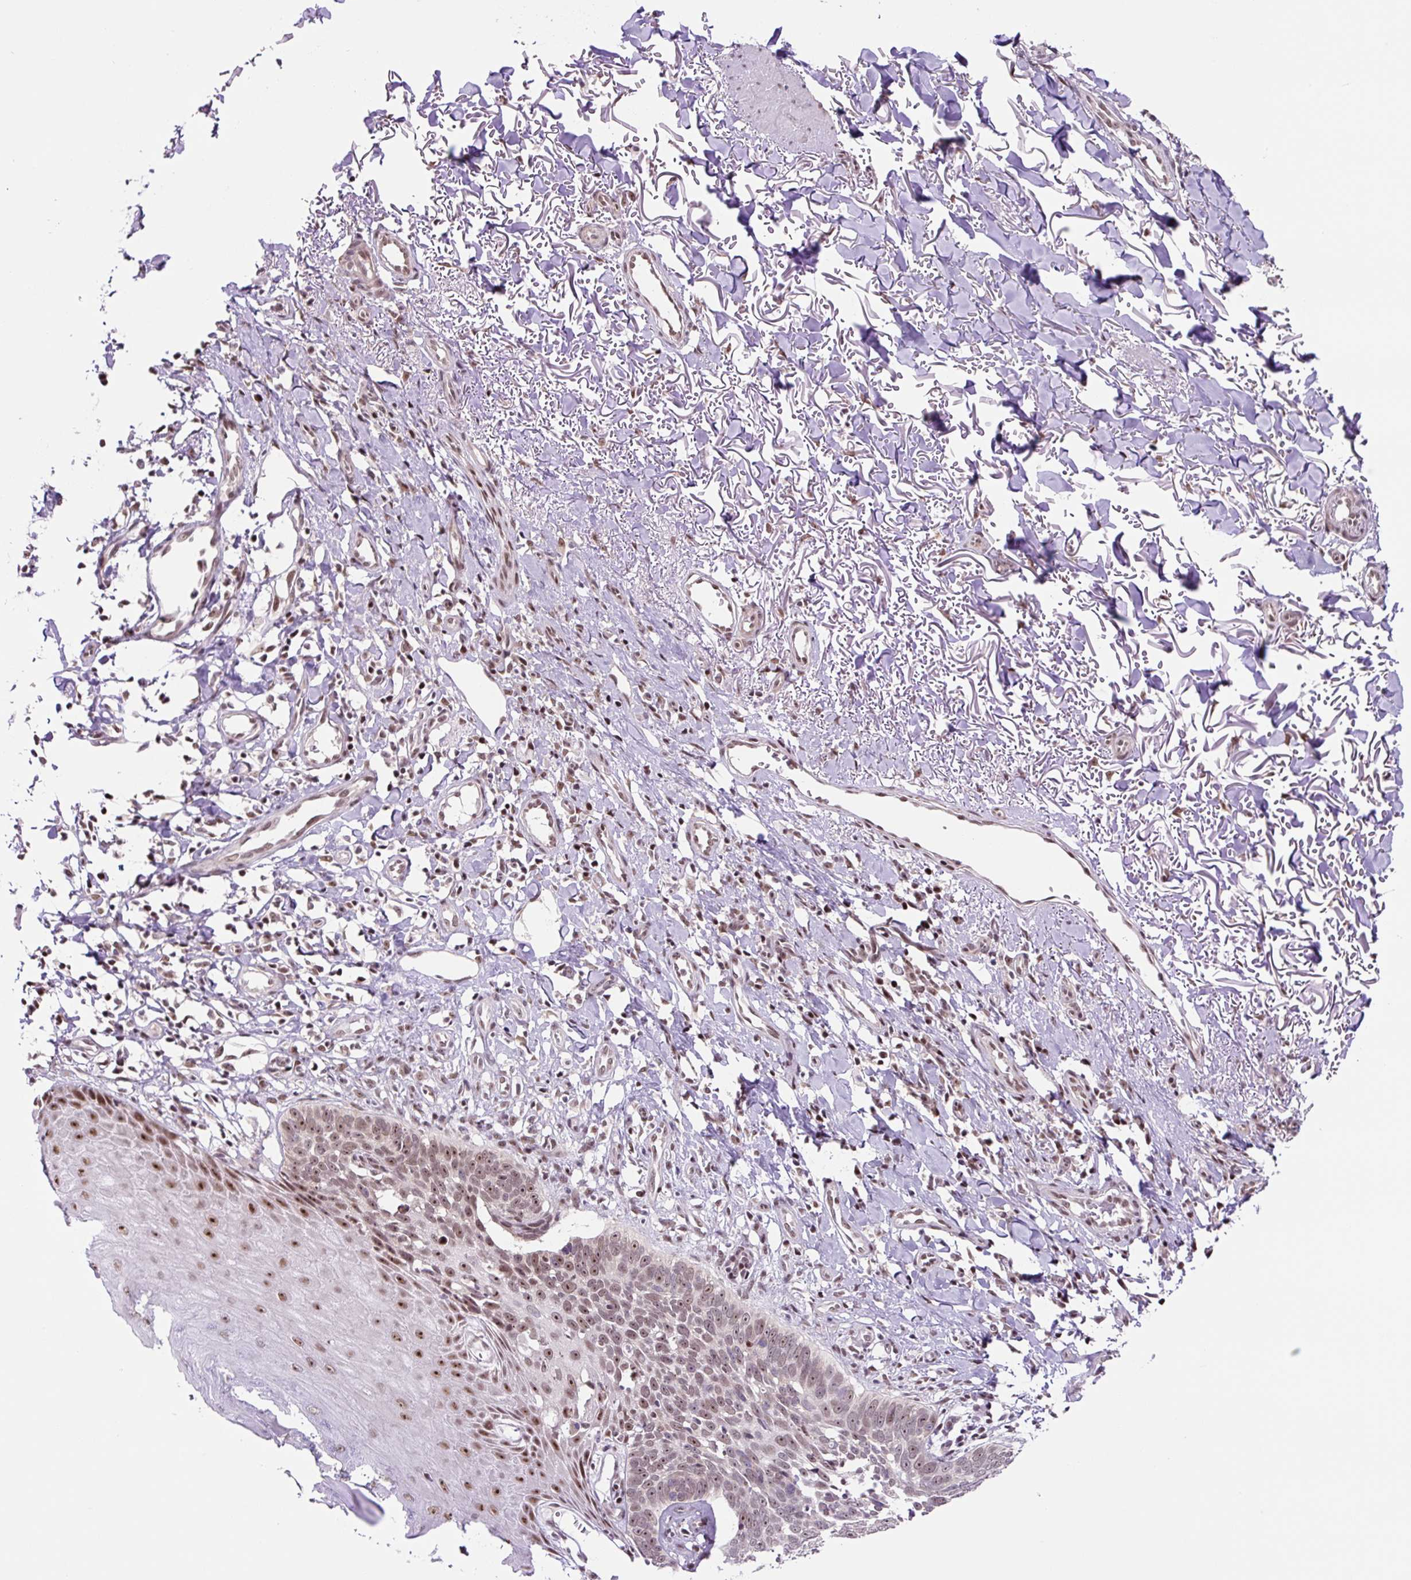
{"staining": {"intensity": "weak", "quantity": "25%-75%", "location": "nuclear"}, "tissue": "skin cancer", "cell_type": "Tumor cells", "image_type": "cancer", "snomed": [{"axis": "morphology", "description": "Normal tissue, NOS"}, {"axis": "morphology", "description": "Basal cell carcinoma"}, {"axis": "topography", "description": "Skin"}], "caption": "Human basal cell carcinoma (skin) stained with a protein marker demonstrates weak staining in tumor cells.", "gene": "TAF1A", "patient": {"sex": "male", "age": 77}}